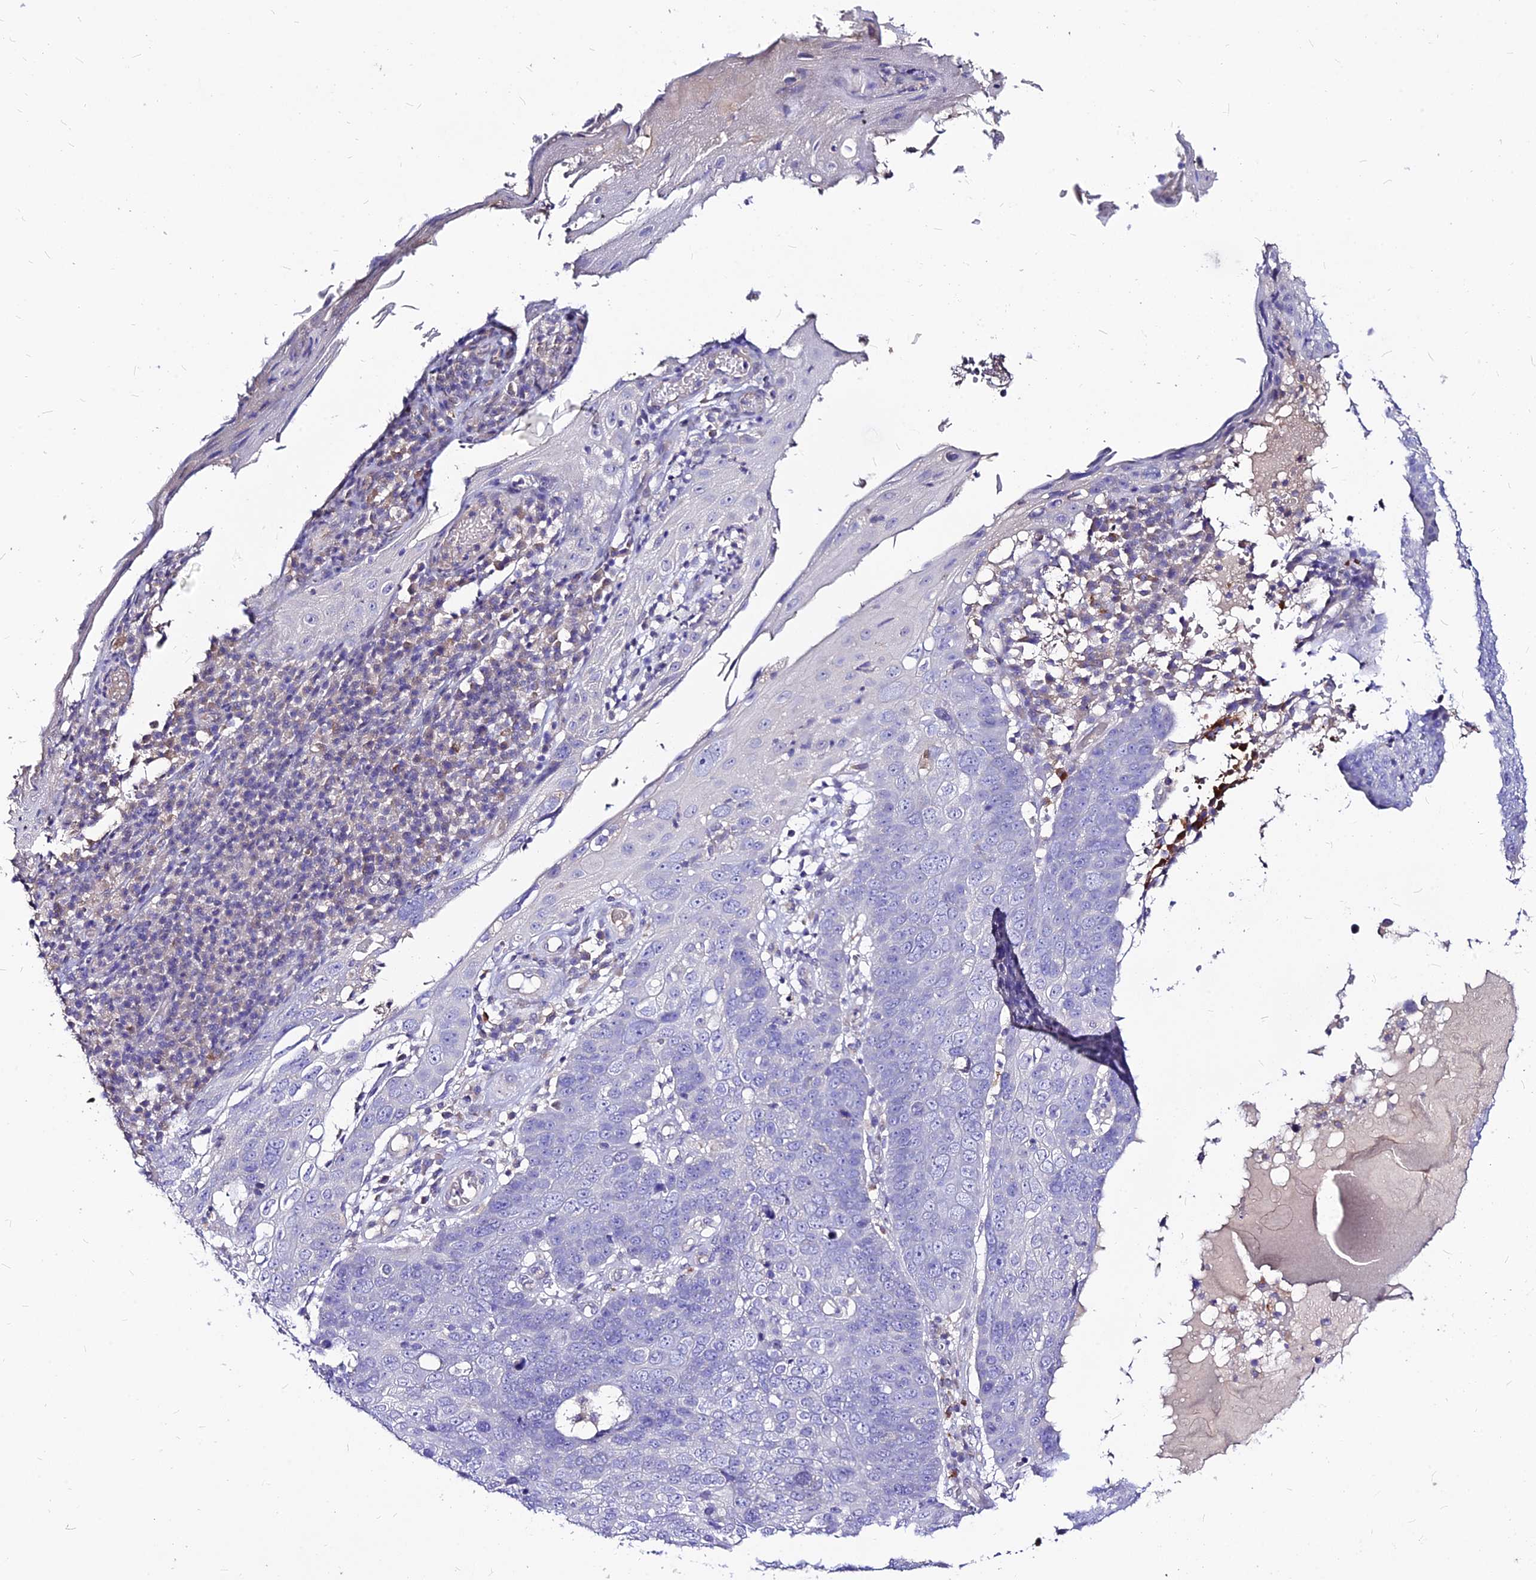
{"staining": {"intensity": "negative", "quantity": "none", "location": "none"}, "tissue": "skin cancer", "cell_type": "Tumor cells", "image_type": "cancer", "snomed": [{"axis": "morphology", "description": "Squamous cell carcinoma, NOS"}, {"axis": "topography", "description": "Skin"}], "caption": "Immunohistochemistry of human squamous cell carcinoma (skin) reveals no expression in tumor cells.", "gene": "CZIB", "patient": {"sex": "male", "age": 71}}